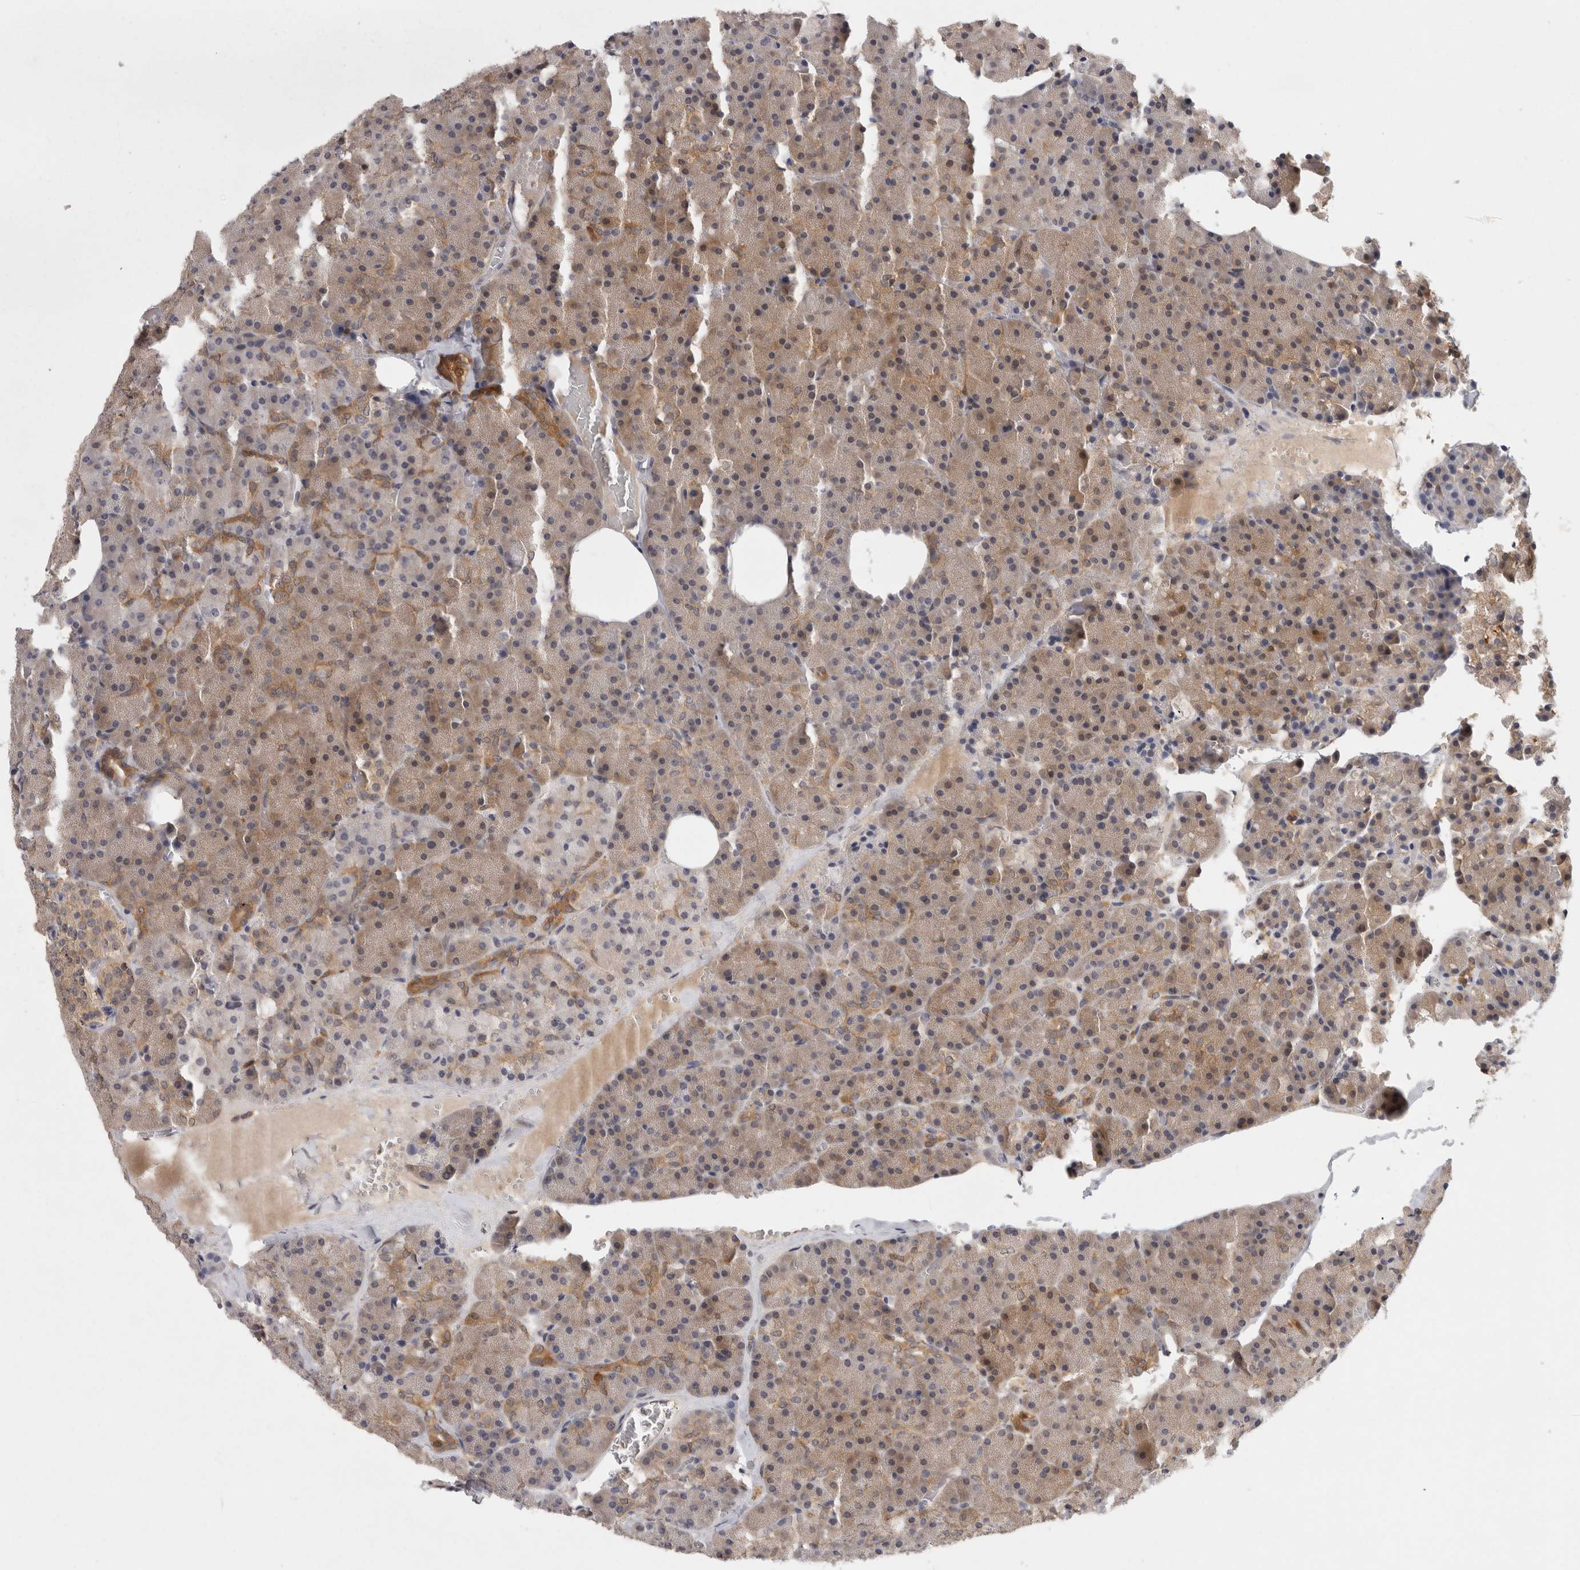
{"staining": {"intensity": "moderate", "quantity": "<25%", "location": "cytoplasmic/membranous"}, "tissue": "pancreas", "cell_type": "Exocrine glandular cells", "image_type": "normal", "snomed": [{"axis": "morphology", "description": "Normal tissue, NOS"}, {"axis": "morphology", "description": "Carcinoid, malignant, NOS"}, {"axis": "topography", "description": "Pancreas"}], "caption": "A brown stain labels moderate cytoplasmic/membranous expression of a protein in exocrine glandular cells of benign human pancreas. (DAB (3,3'-diaminobenzidine) IHC, brown staining for protein, blue staining for nuclei).", "gene": "ACAT2", "patient": {"sex": "female", "age": 35}}